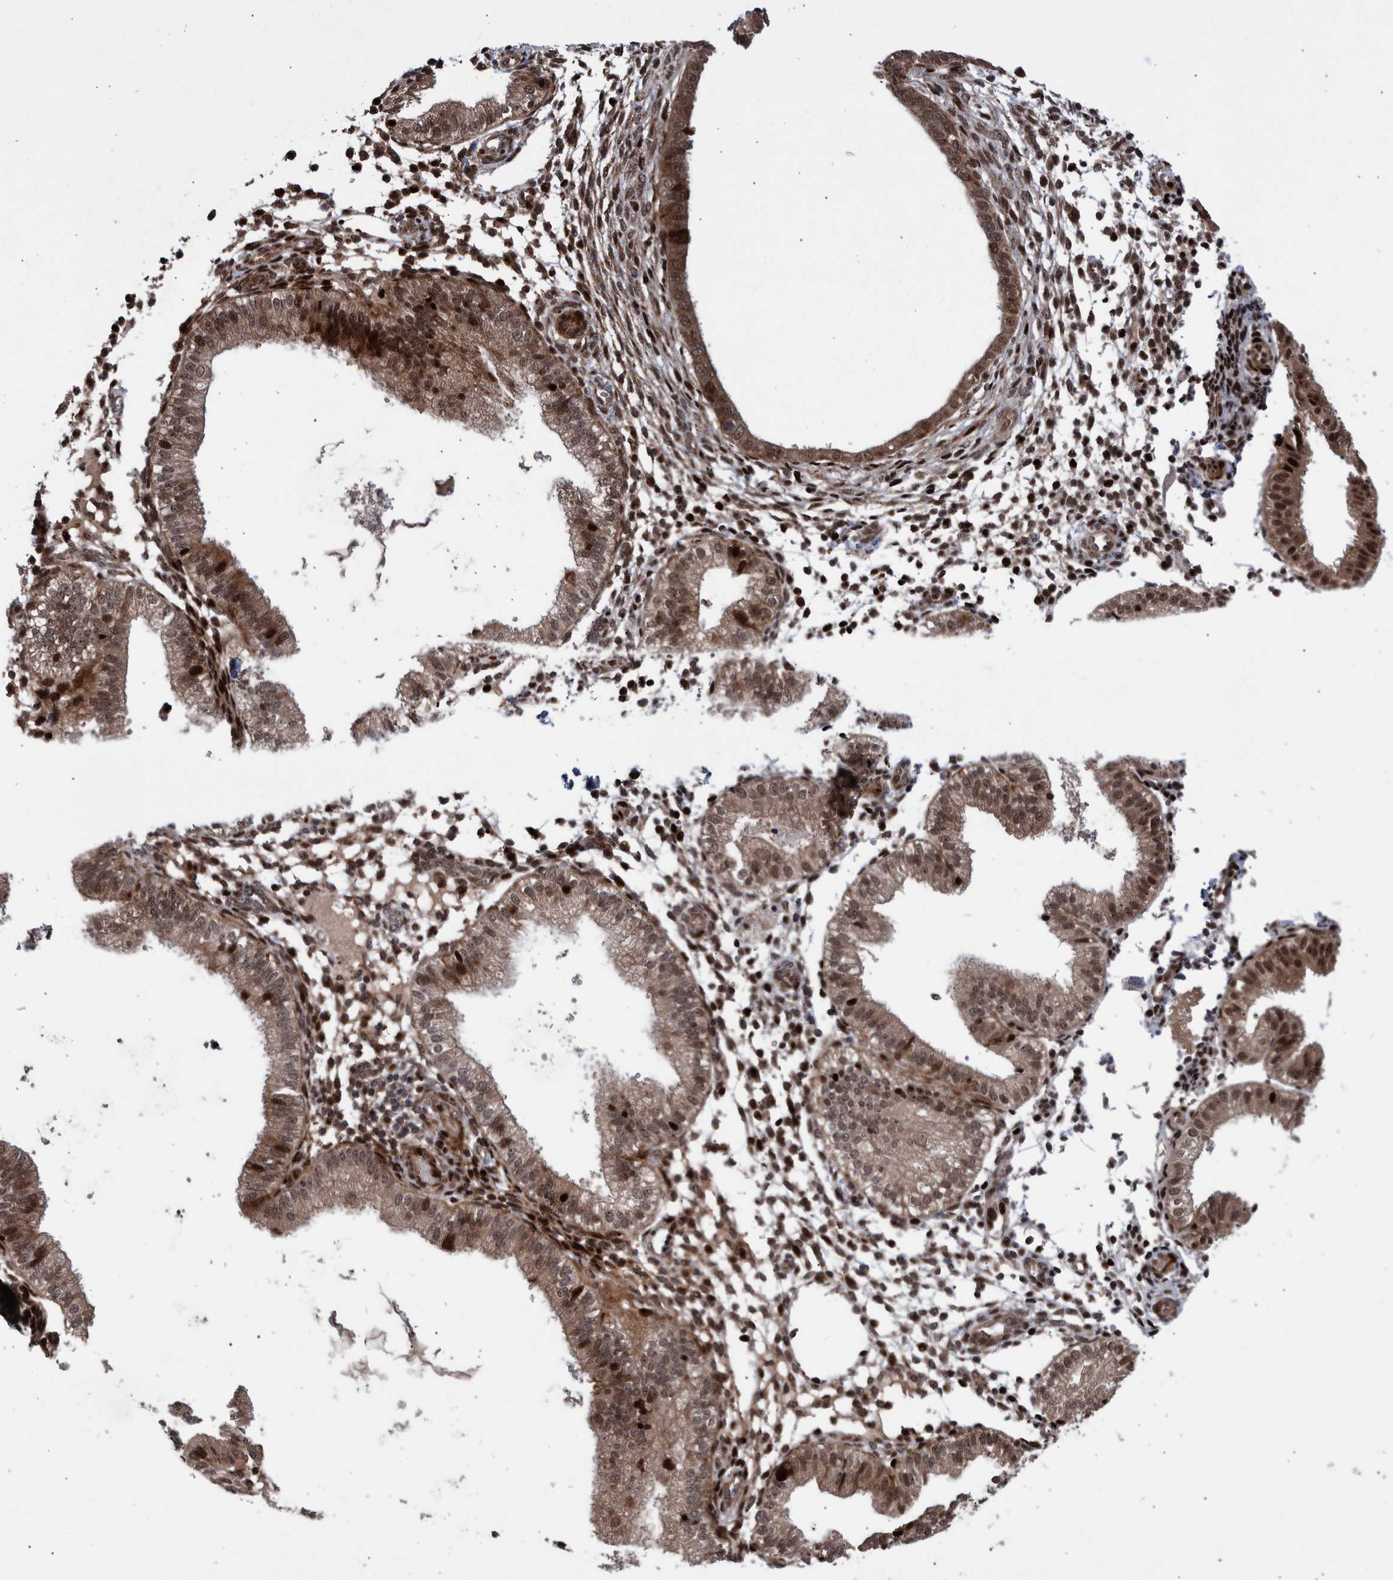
{"staining": {"intensity": "moderate", "quantity": ">75%", "location": "cytoplasmic/membranous,nuclear"}, "tissue": "endometrium", "cell_type": "Cells in endometrial stroma", "image_type": "normal", "snomed": [{"axis": "morphology", "description": "Normal tissue, NOS"}, {"axis": "topography", "description": "Endometrium"}], "caption": "Approximately >75% of cells in endometrial stroma in unremarkable endometrium reveal moderate cytoplasmic/membranous,nuclear protein staining as visualized by brown immunohistochemical staining.", "gene": "SHISA6", "patient": {"sex": "female", "age": 39}}